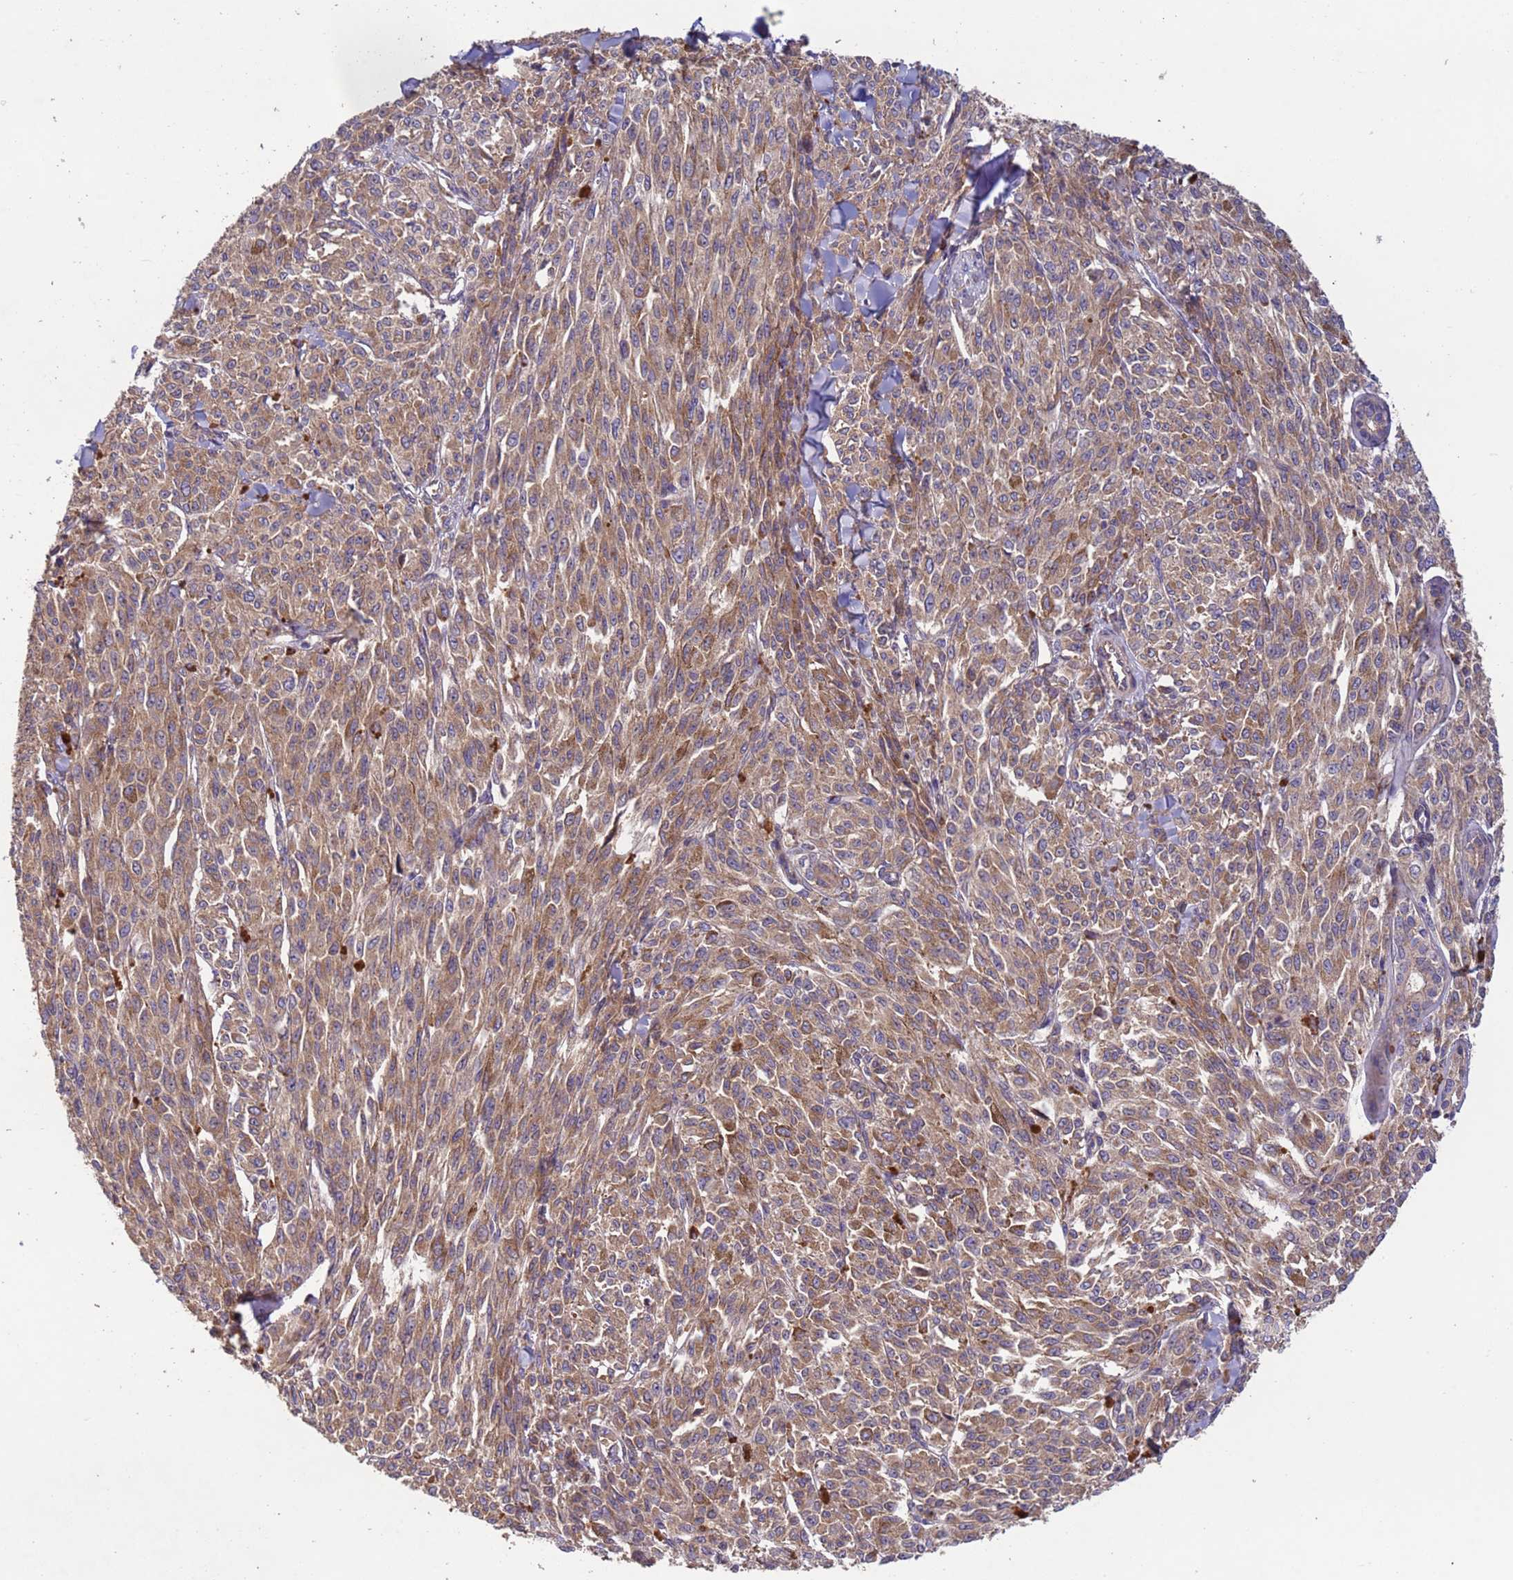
{"staining": {"intensity": "moderate", "quantity": ">75%", "location": "cytoplasmic/membranous"}, "tissue": "melanoma", "cell_type": "Tumor cells", "image_type": "cancer", "snomed": [{"axis": "morphology", "description": "Malignant melanoma, NOS"}, {"axis": "topography", "description": "Skin"}], "caption": "Immunohistochemical staining of malignant melanoma exhibits moderate cytoplasmic/membranous protein positivity in about >75% of tumor cells.", "gene": "RAB10", "patient": {"sex": "female", "age": 52}}